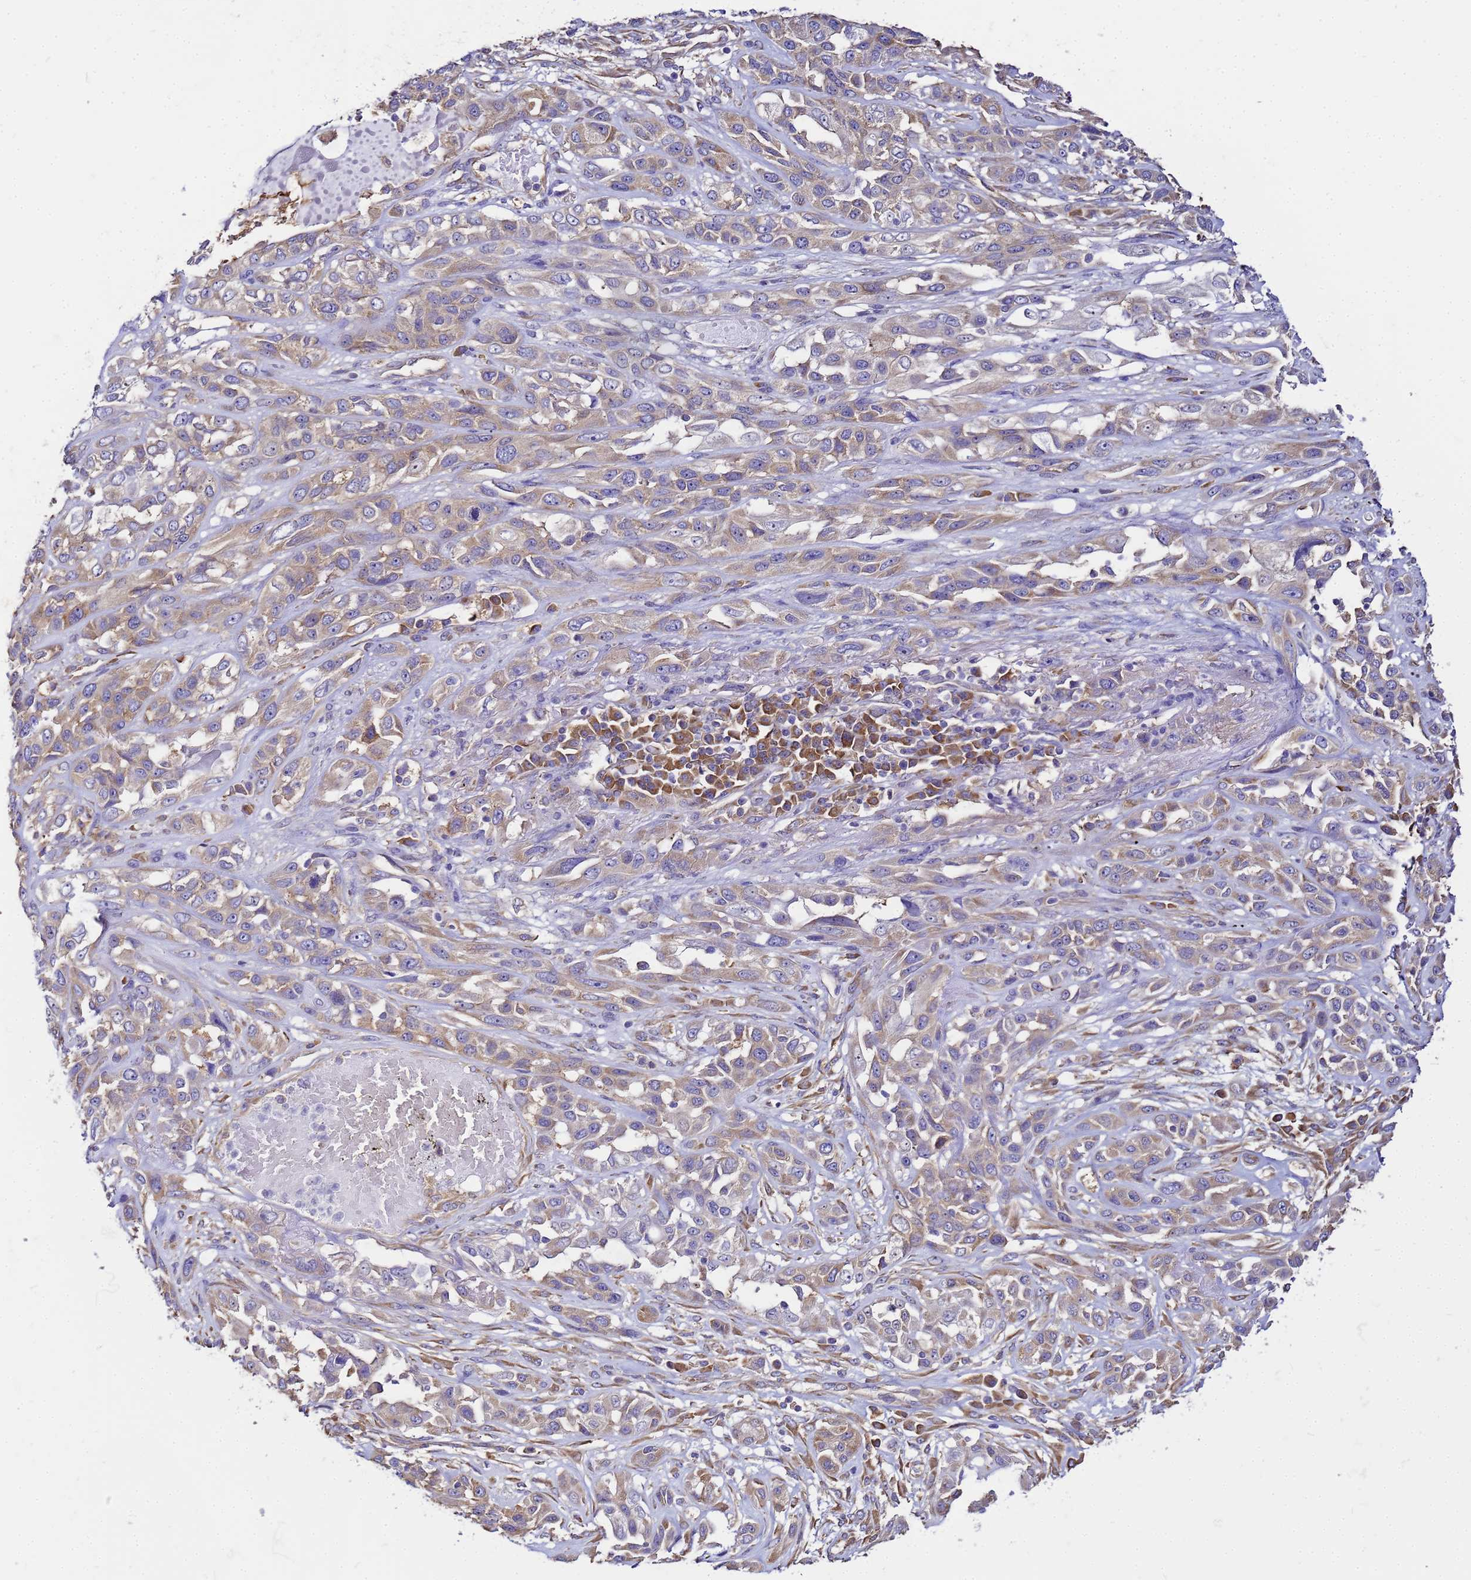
{"staining": {"intensity": "moderate", "quantity": ">75%", "location": "cytoplasmic/membranous"}, "tissue": "lung cancer", "cell_type": "Tumor cells", "image_type": "cancer", "snomed": [{"axis": "morphology", "description": "Squamous cell carcinoma, NOS"}, {"axis": "topography", "description": "Lung"}], "caption": "Protein expression analysis of human lung cancer (squamous cell carcinoma) reveals moderate cytoplasmic/membranous positivity in approximately >75% of tumor cells.", "gene": "NARS1", "patient": {"sex": "female", "age": 70}}